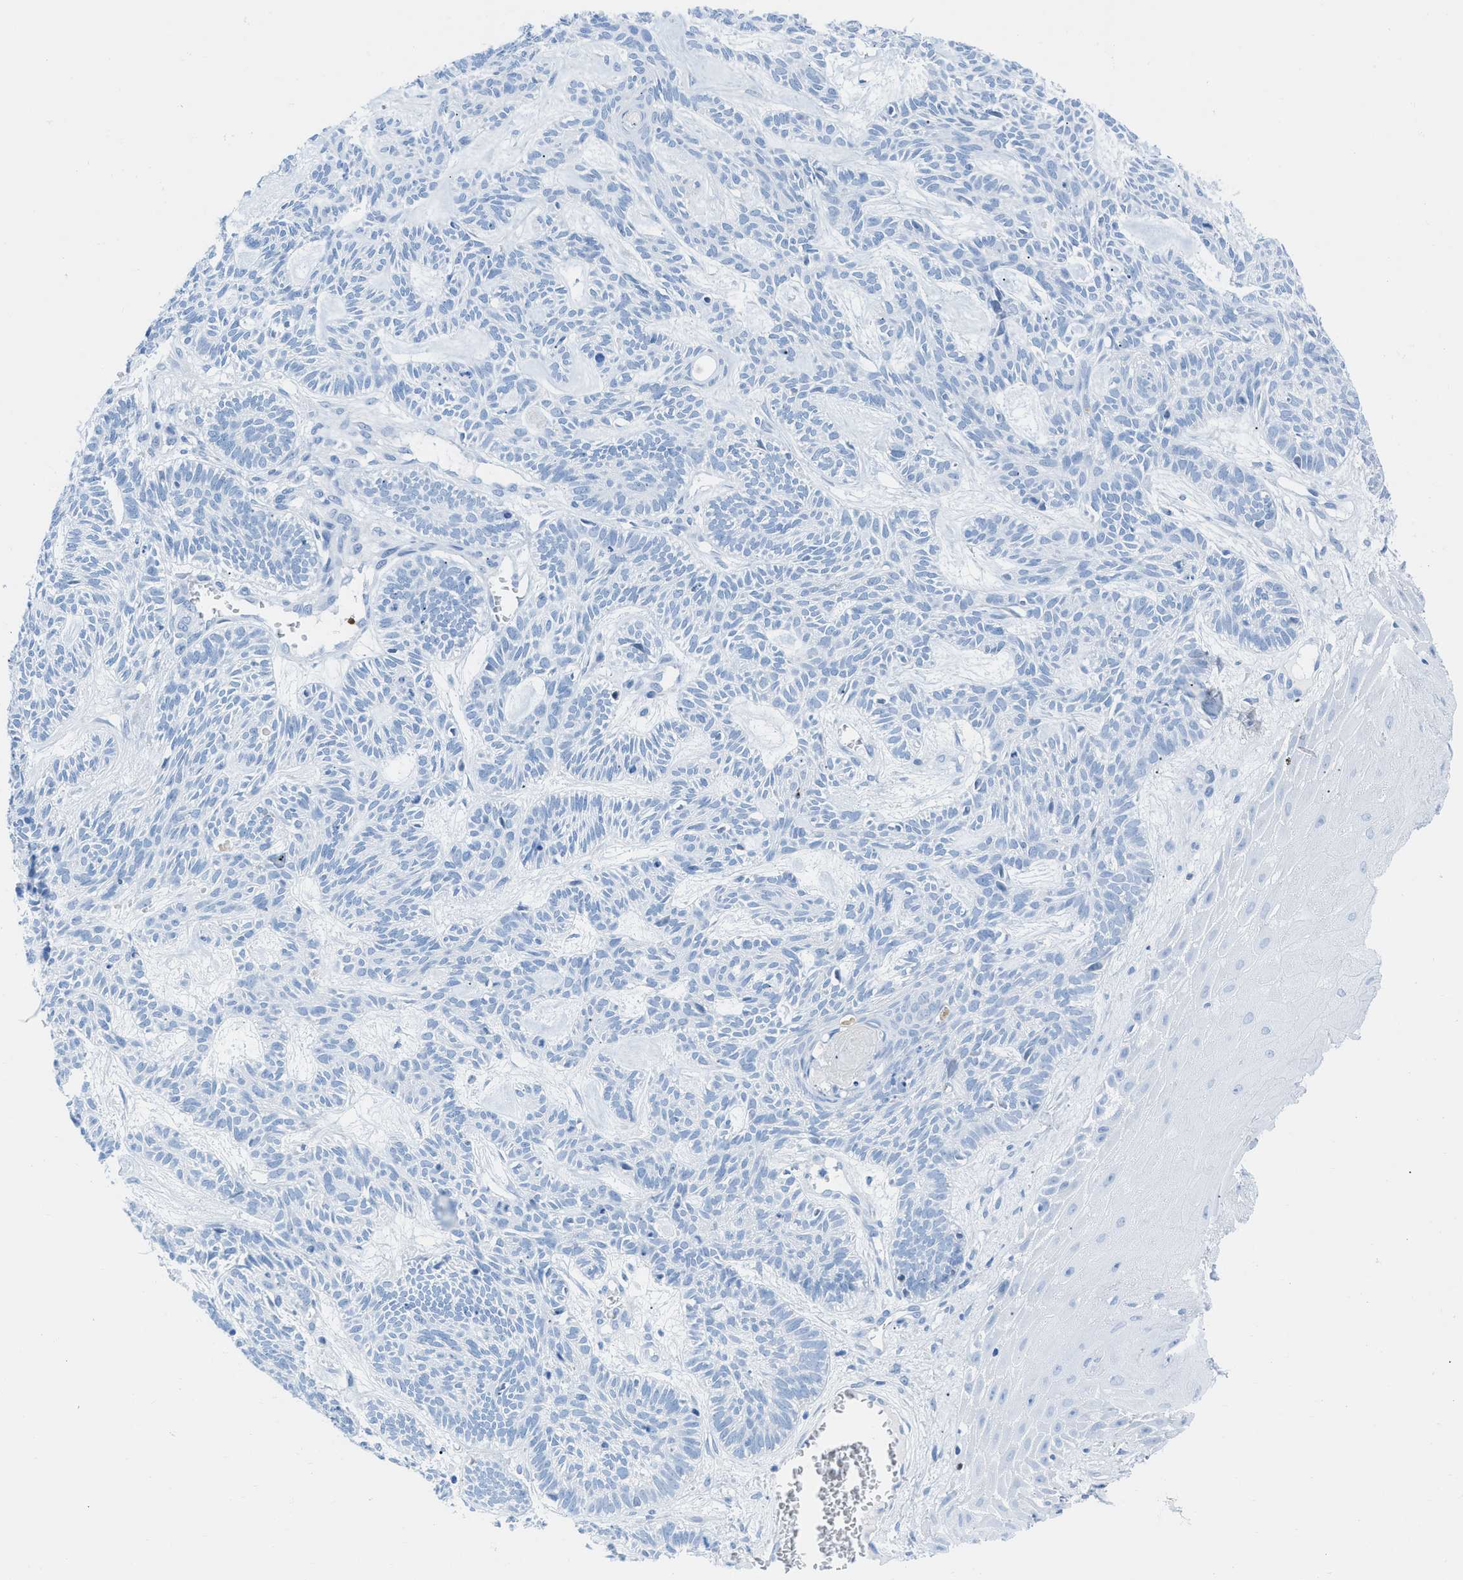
{"staining": {"intensity": "negative", "quantity": "none", "location": "none"}, "tissue": "skin cancer", "cell_type": "Tumor cells", "image_type": "cancer", "snomed": [{"axis": "morphology", "description": "Basal cell carcinoma"}, {"axis": "topography", "description": "Skin"}], "caption": "IHC histopathology image of human skin basal cell carcinoma stained for a protein (brown), which shows no staining in tumor cells.", "gene": "TCL1A", "patient": {"sex": "male", "age": 67}}